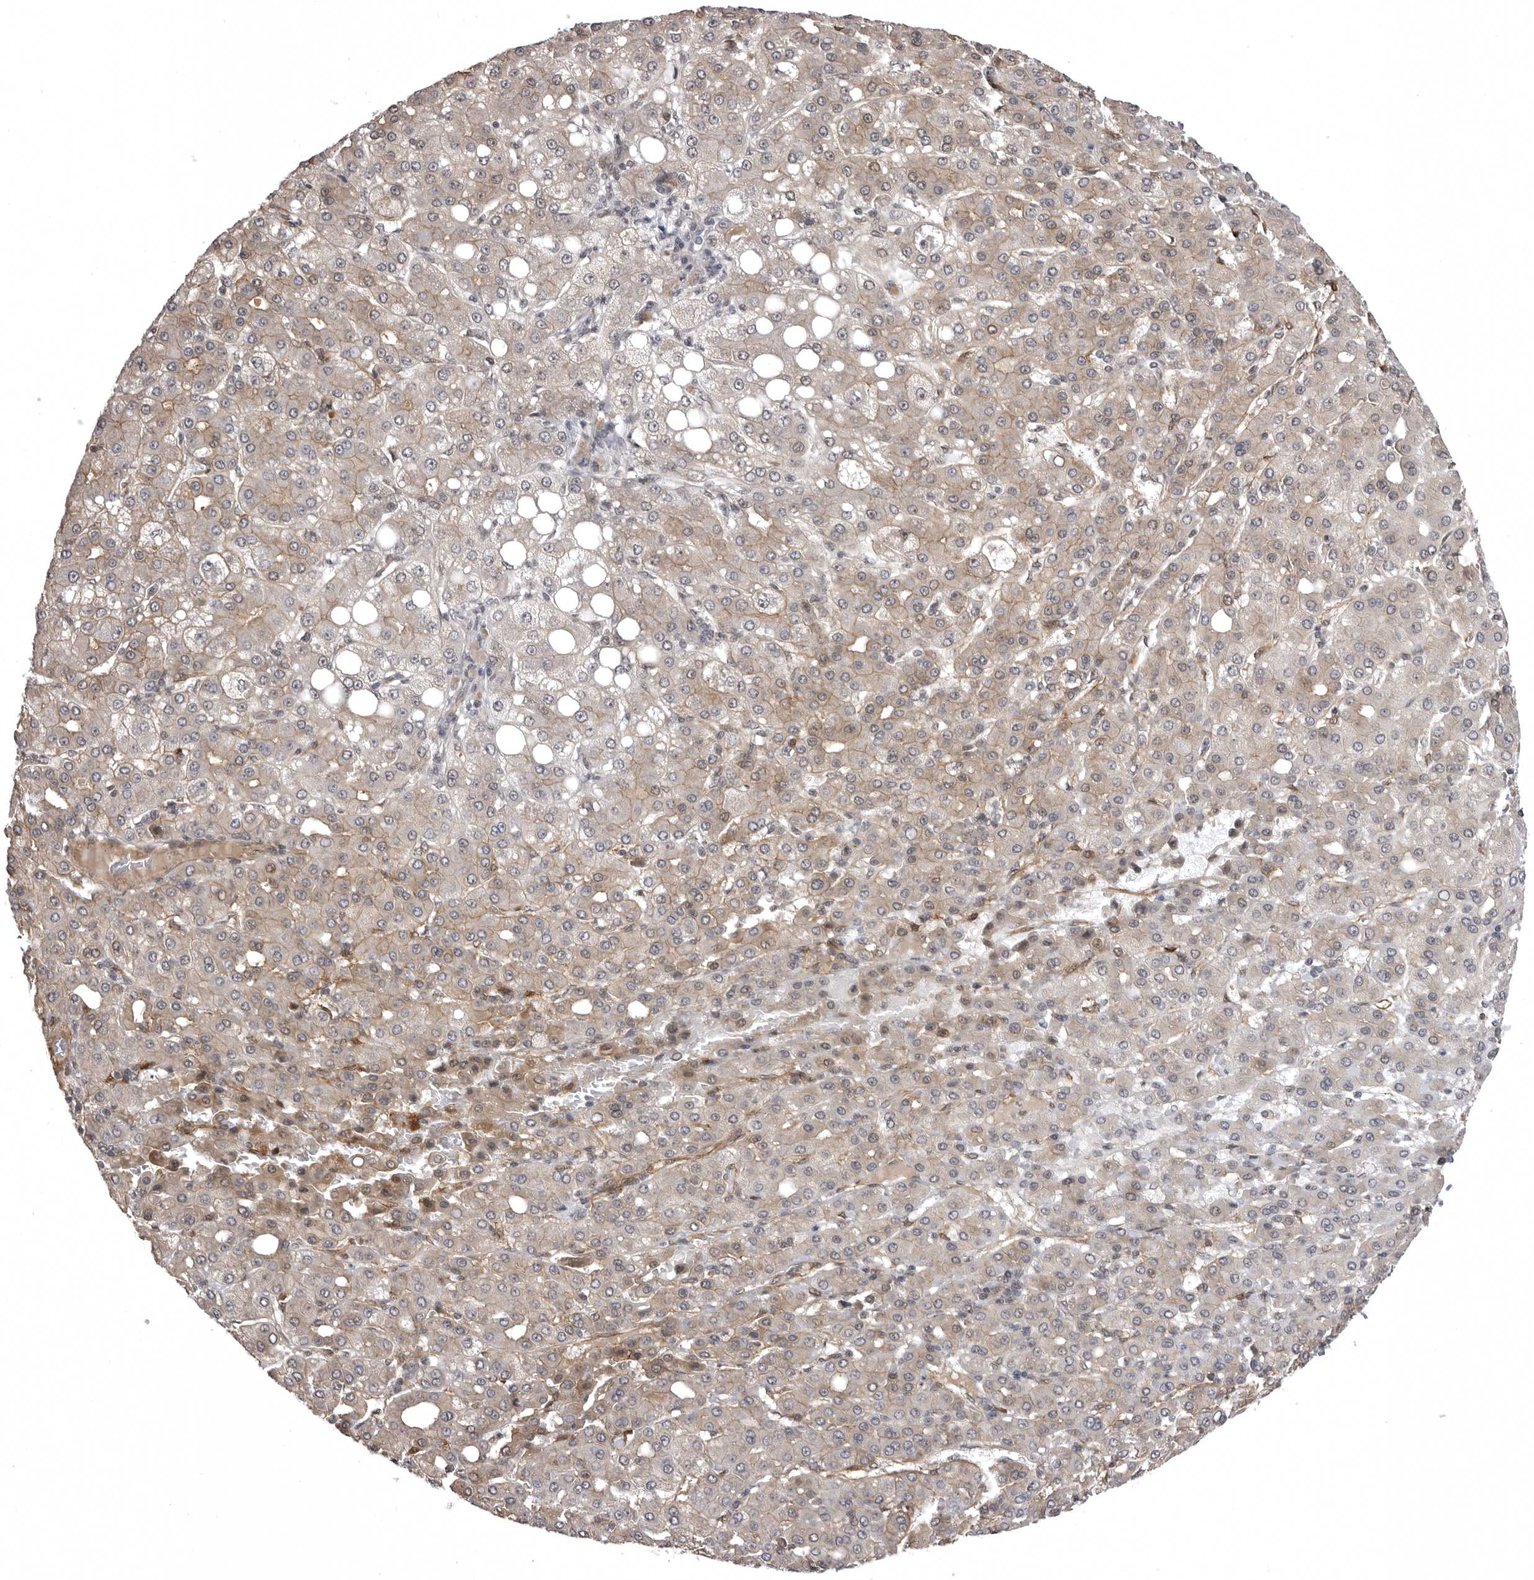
{"staining": {"intensity": "weak", "quantity": "25%-75%", "location": "cytoplasmic/membranous"}, "tissue": "liver cancer", "cell_type": "Tumor cells", "image_type": "cancer", "snomed": [{"axis": "morphology", "description": "Carcinoma, Hepatocellular, NOS"}, {"axis": "topography", "description": "Liver"}], "caption": "A low amount of weak cytoplasmic/membranous expression is identified in about 25%-75% of tumor cells in liver cancer (hepatocellular carcinoma) tissue. Using DAB (3,3'-diaminobenzidine) (brown) and hematoxylin (blue) stains, captured at high magnification using brightfield microscopy.", "gene": "SORBS1", "patient": {"sex": "male", "age": 65}}